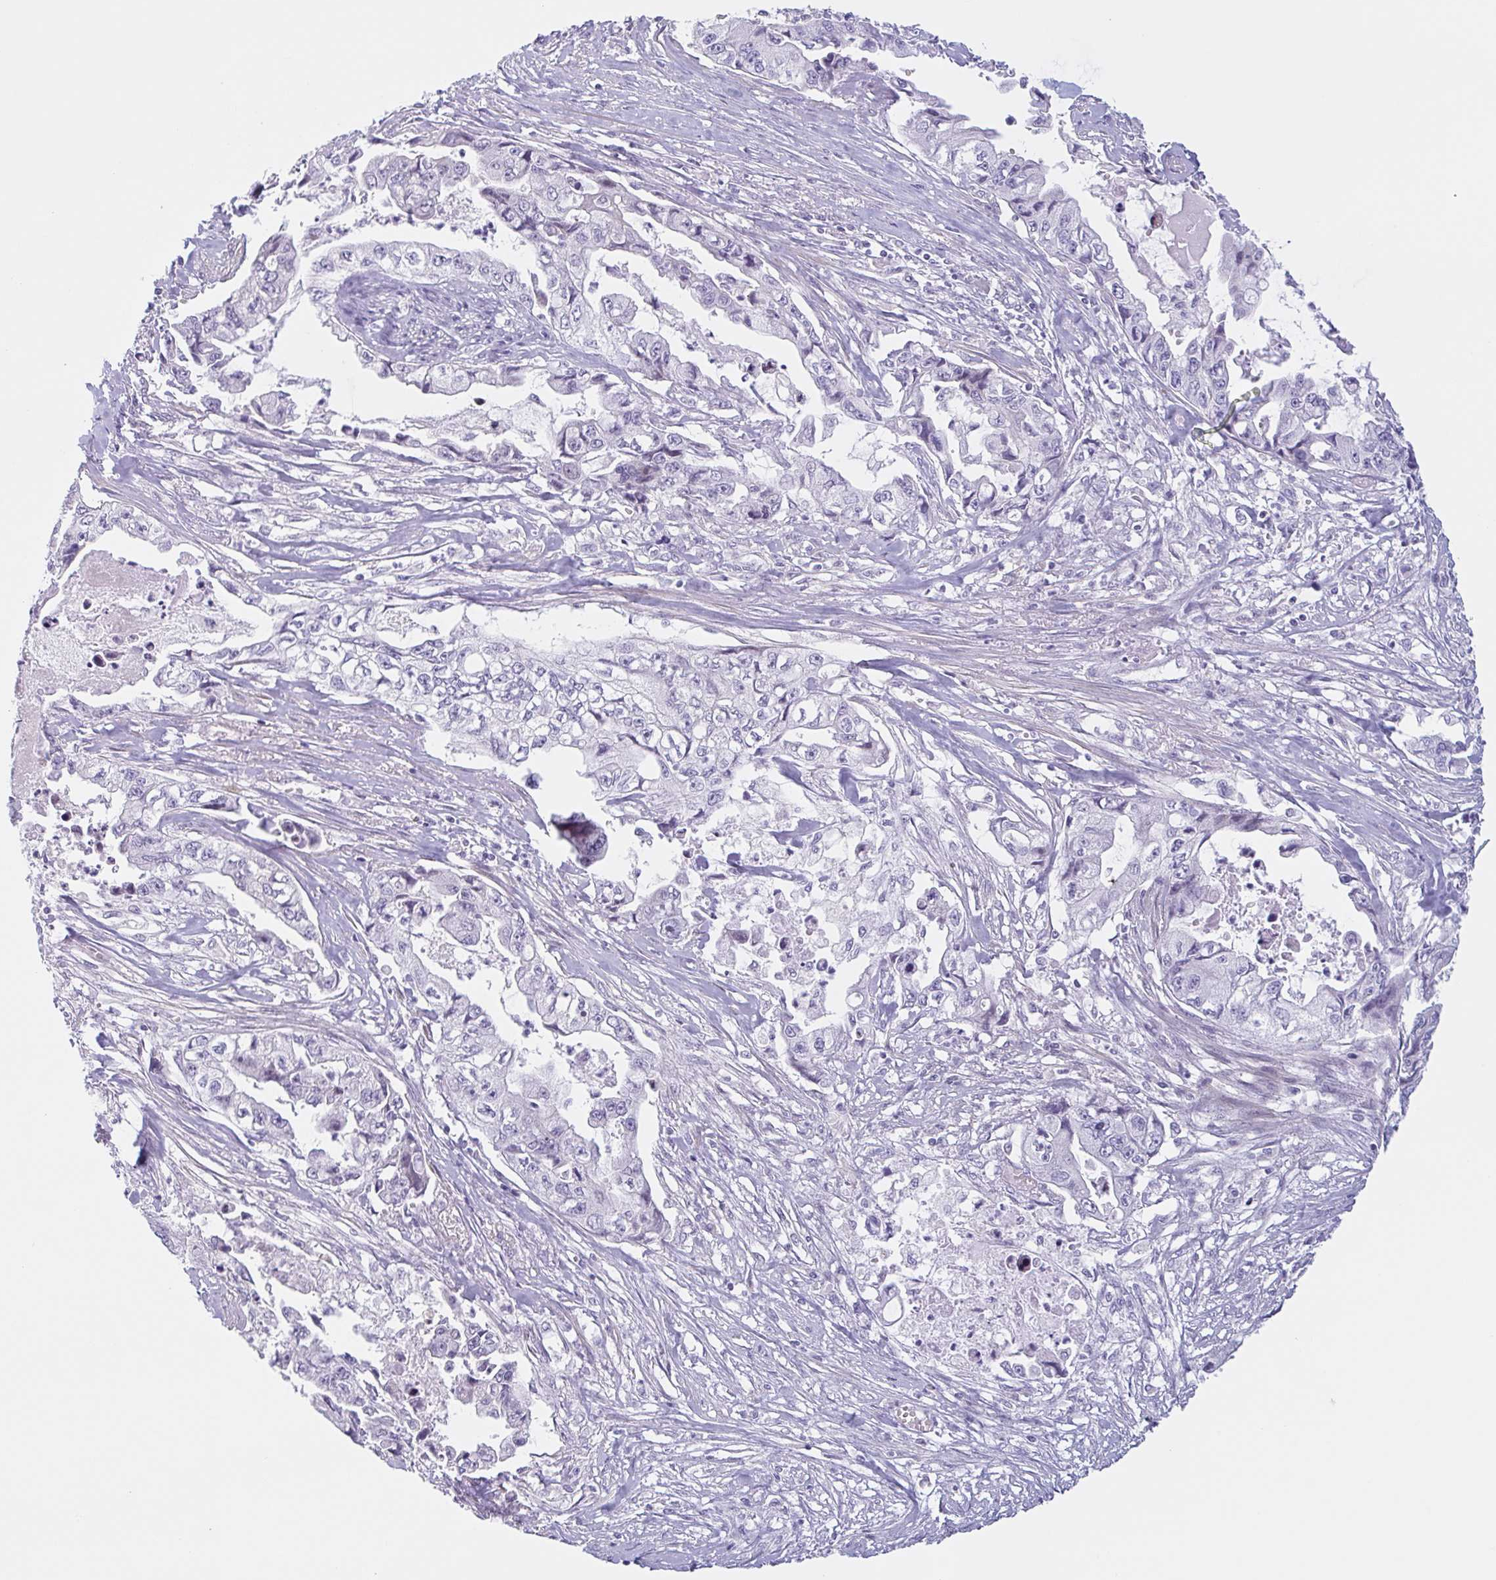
{"staining": {"intensity": "negative", "quantity": "none", "location": "none"}, "tissue": "pancreatic cancer", "cell_type": "Tumor cells", "image_type": "cancer", "snomed": [{"axis": "morphology", "description": "Adenocarcinoma, NOS"}, {"axis": "topography", "description": "Pancreas"}], "caption": "Human adenocarcinoma (pancreatic) stained for a protein using immunohistochemistry (IHC) shows no expression in tumor cells.", "gene": "MYH10", "patient": {"sex": "male", "age": 66}}